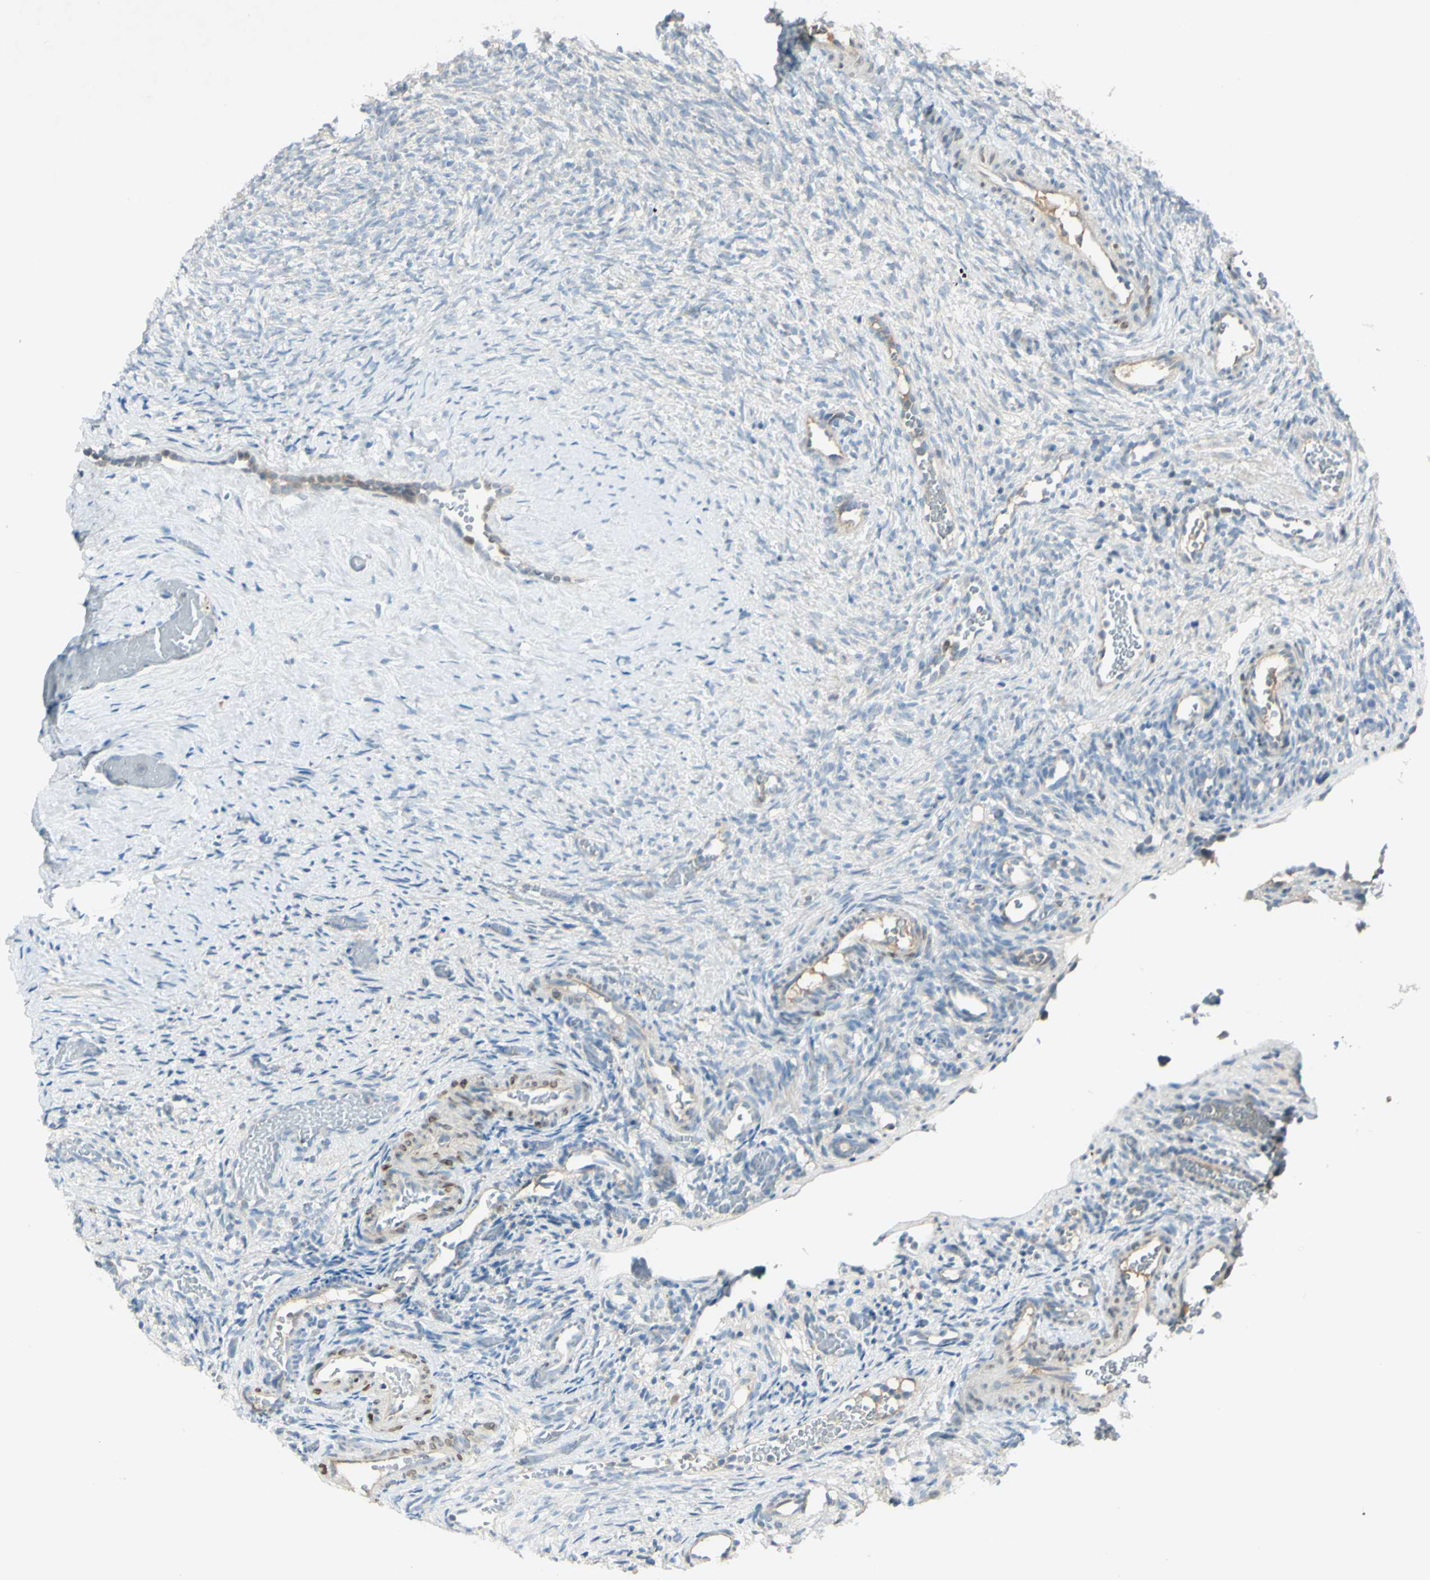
{"staining": {"intensity": "weak", "quantity": "25%-75%", "location": "cytoplasmic/membranous"}, "tissue": "ovary", "cell_type": "Ovarian stroma cells", "image_type": "normal", "snomed": [{"axis": "morphology", "description": "Normal tissue, NOS"}, {"axis": "topography", "description": "Ovary"}], "caption": "IHC of benign human ovary demonstrates low levels of weak cytoplasmic/membranous expression in about 25%-75% of ovarian stroma cells.", "gene": "C1orf159", "patient": {"sex": "female", "age": 35}}